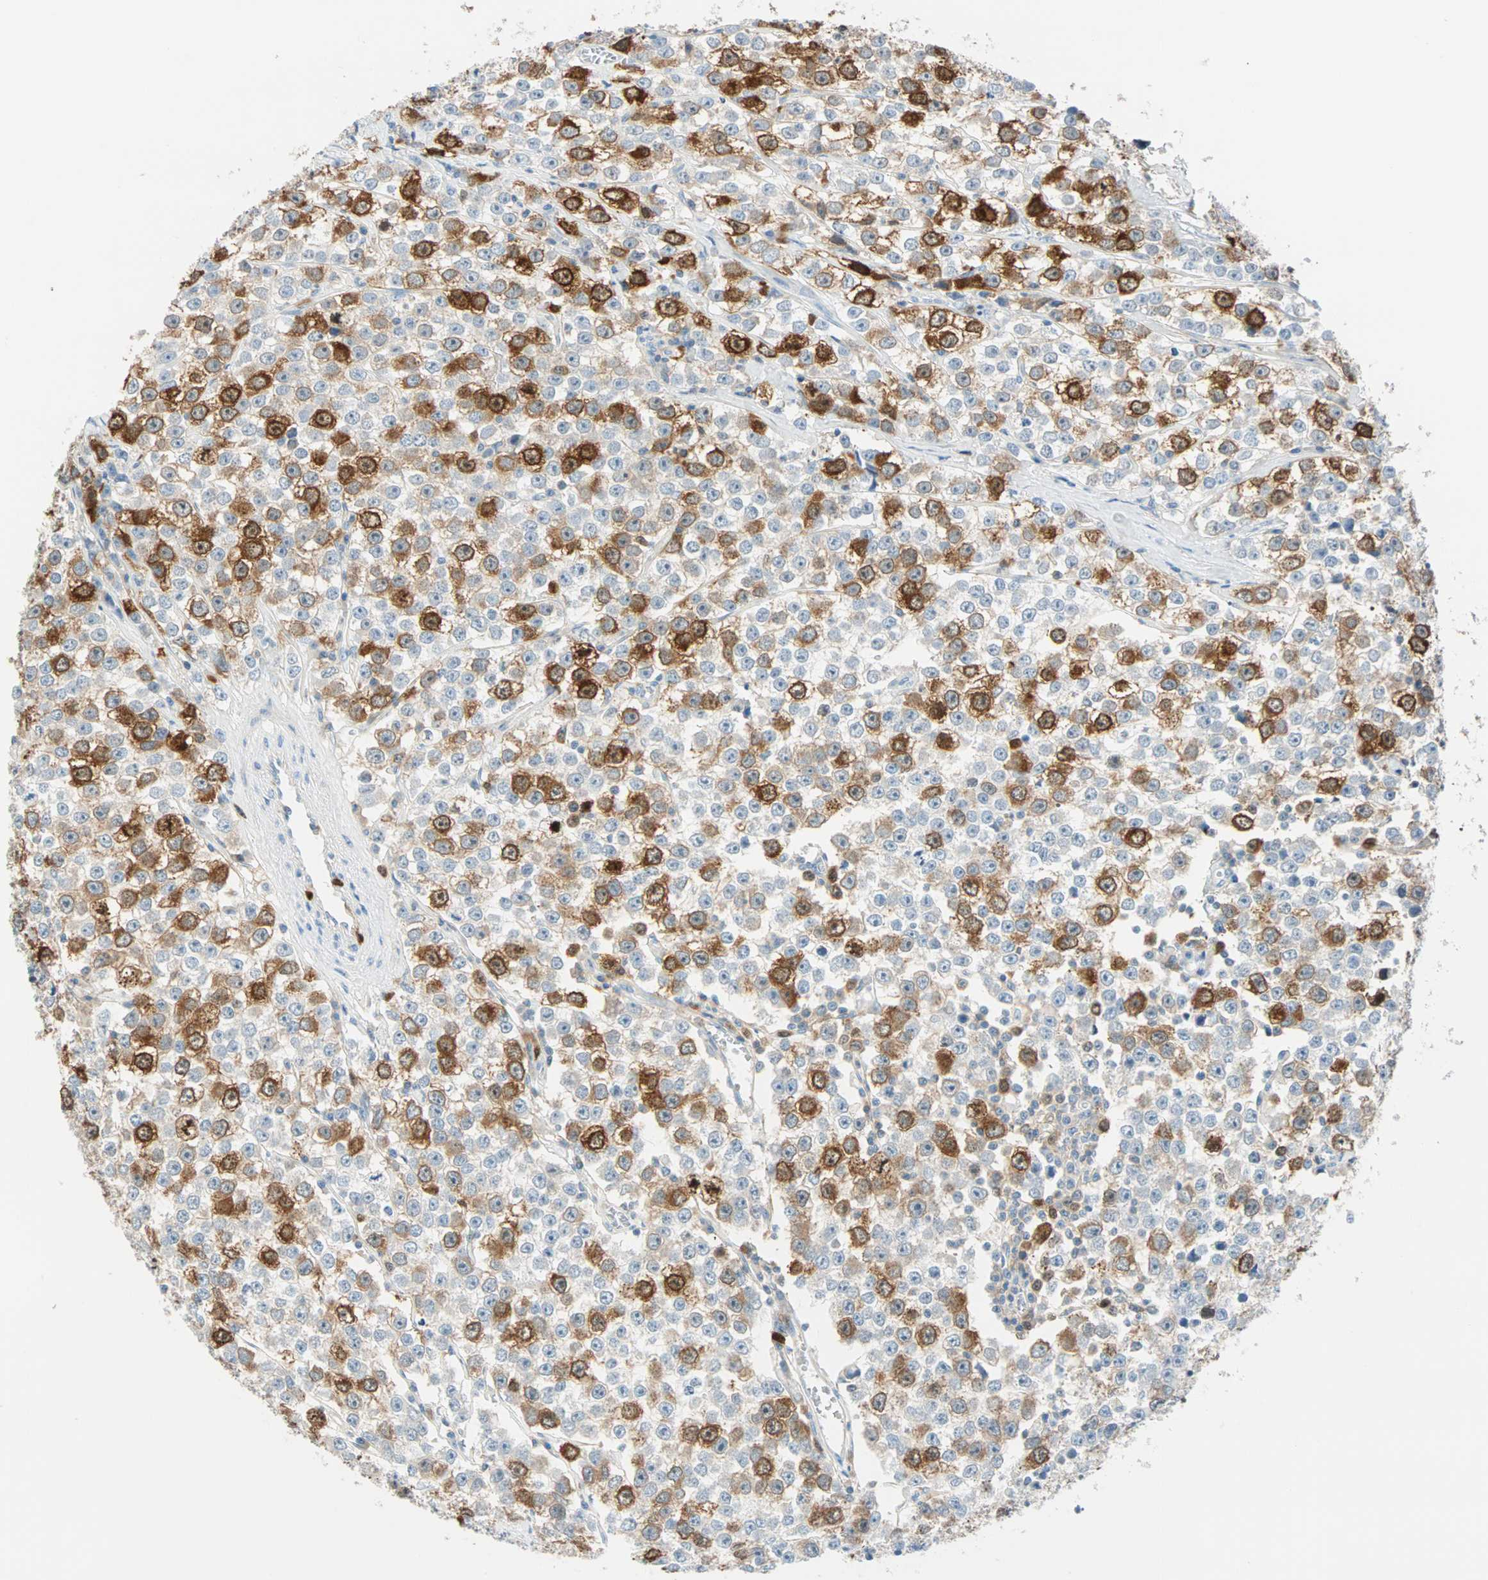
{"staining": {"intensity": "moderate", "quantity": "<25%", "location": "cytoplasmic/membranous,nuclear"}, "tissue": "testis cancer", "cell_type": "Tumor cells", "image_type": "cancer", "snomed": [{"axis": "morphology", "description": "Seminoma, NOS"}, {"axis": "morphology", "description": "Carcinoma, Embryonal, NOS"}, {"axis": "topography", "description": "Testis"}], "caption": "An IHC micrograph of neoplastic tissue is shown. Protein staining in brown labels moderate cytoplasmic/membranous and nuclear positivity in embryonal carcinoma (testis) within tumor cells.", "gene": "PTTG1", "patient": {"sex": "male", "age": 52}}